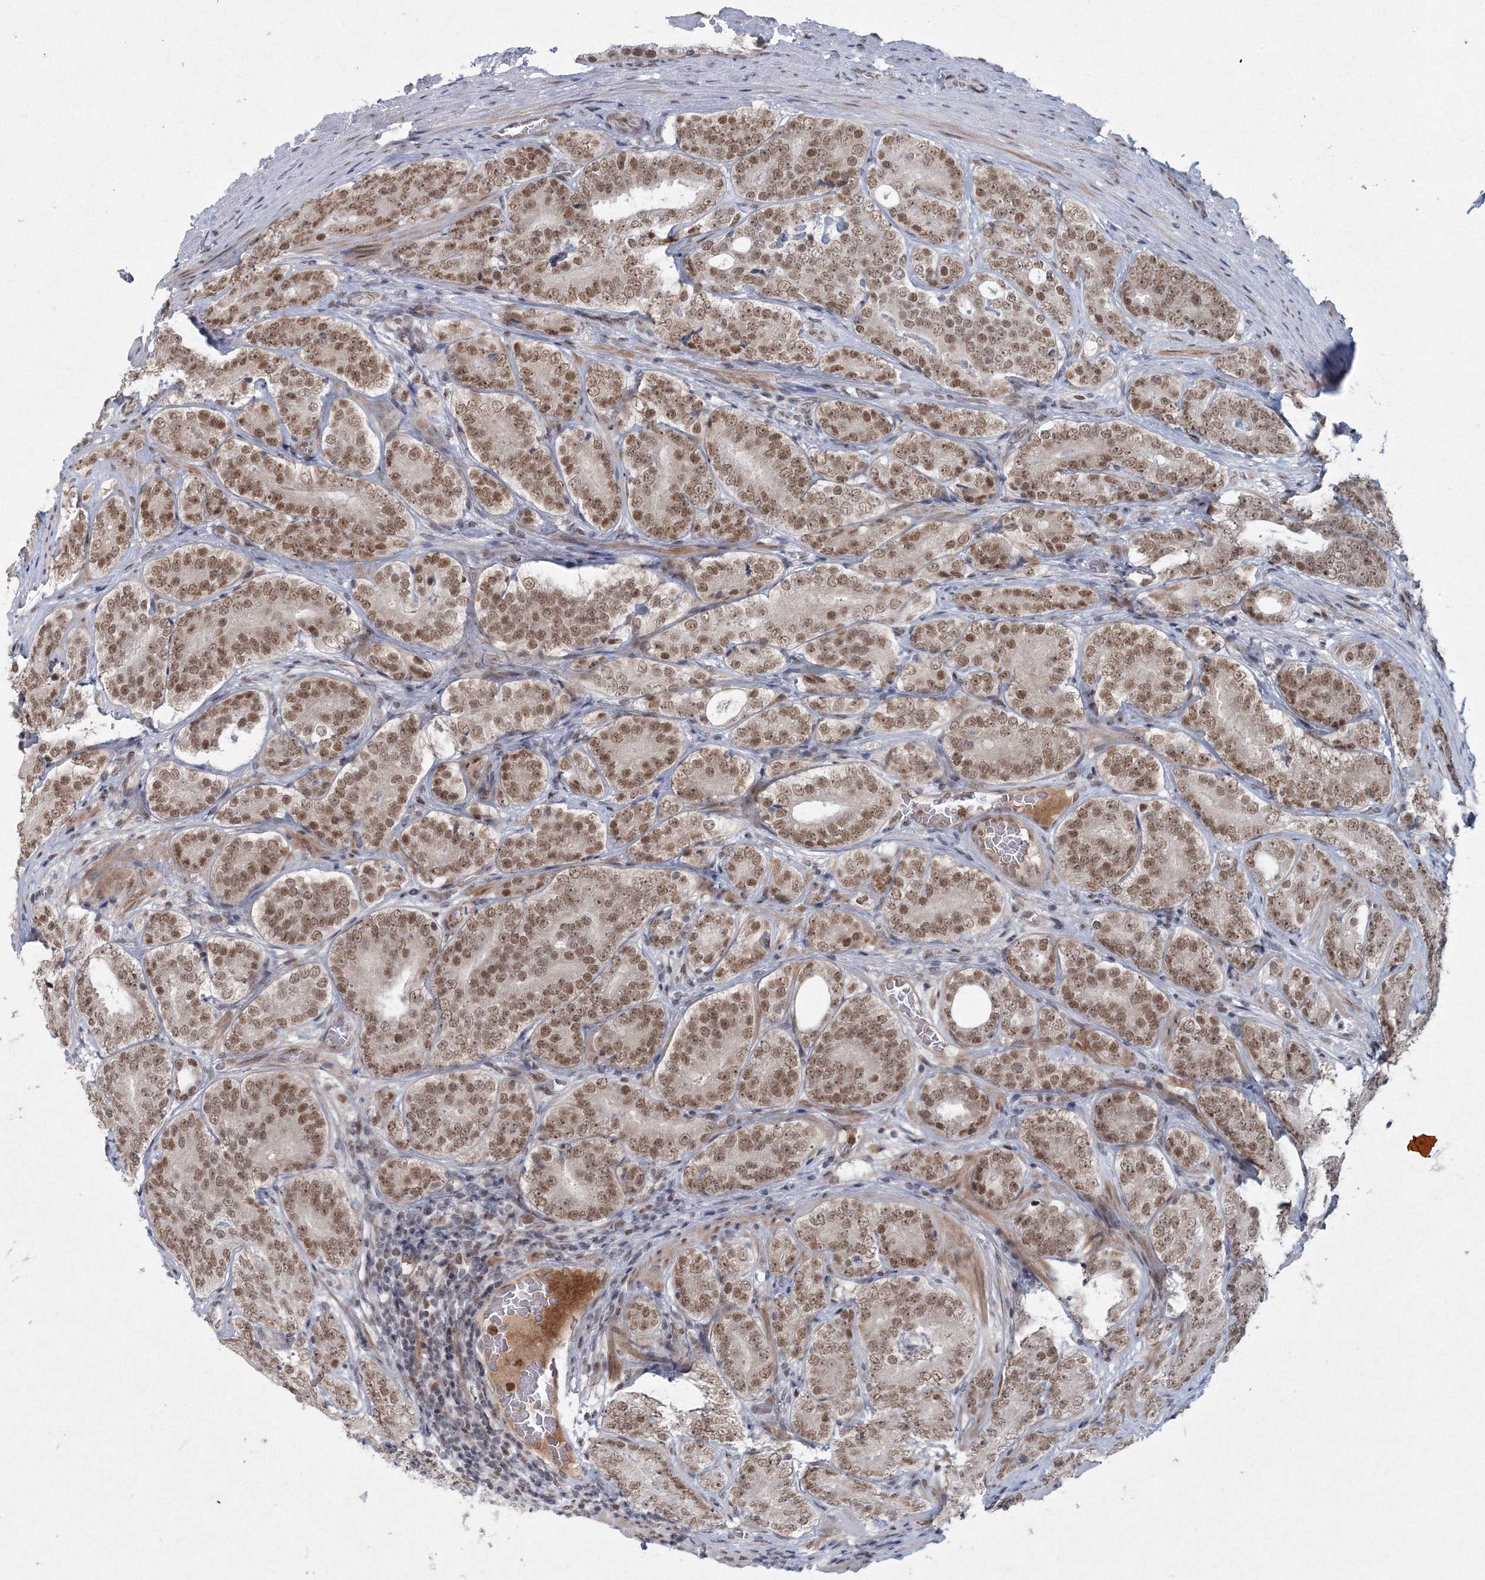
{"staining": {"intensity": "moderate", "quantity": ">75%", "location": "nuclear"}, "tissue": "prostate cancer", "cell_type": "Tumor cells", "image_type": "cancer", "snomed": [{"axis": "morphology", "description": "Adenocarcinoma, High grade"}, {"axis": "topography", "description": "Prostate"}], "caption": "The immunohistochemical stain labels moderate nuclear positivity in tumor cells of prostate adenocarcinoma (high-grade) tissue.", "gene": "C3orf33", "patient": {"sex": "male", "age": 56}}